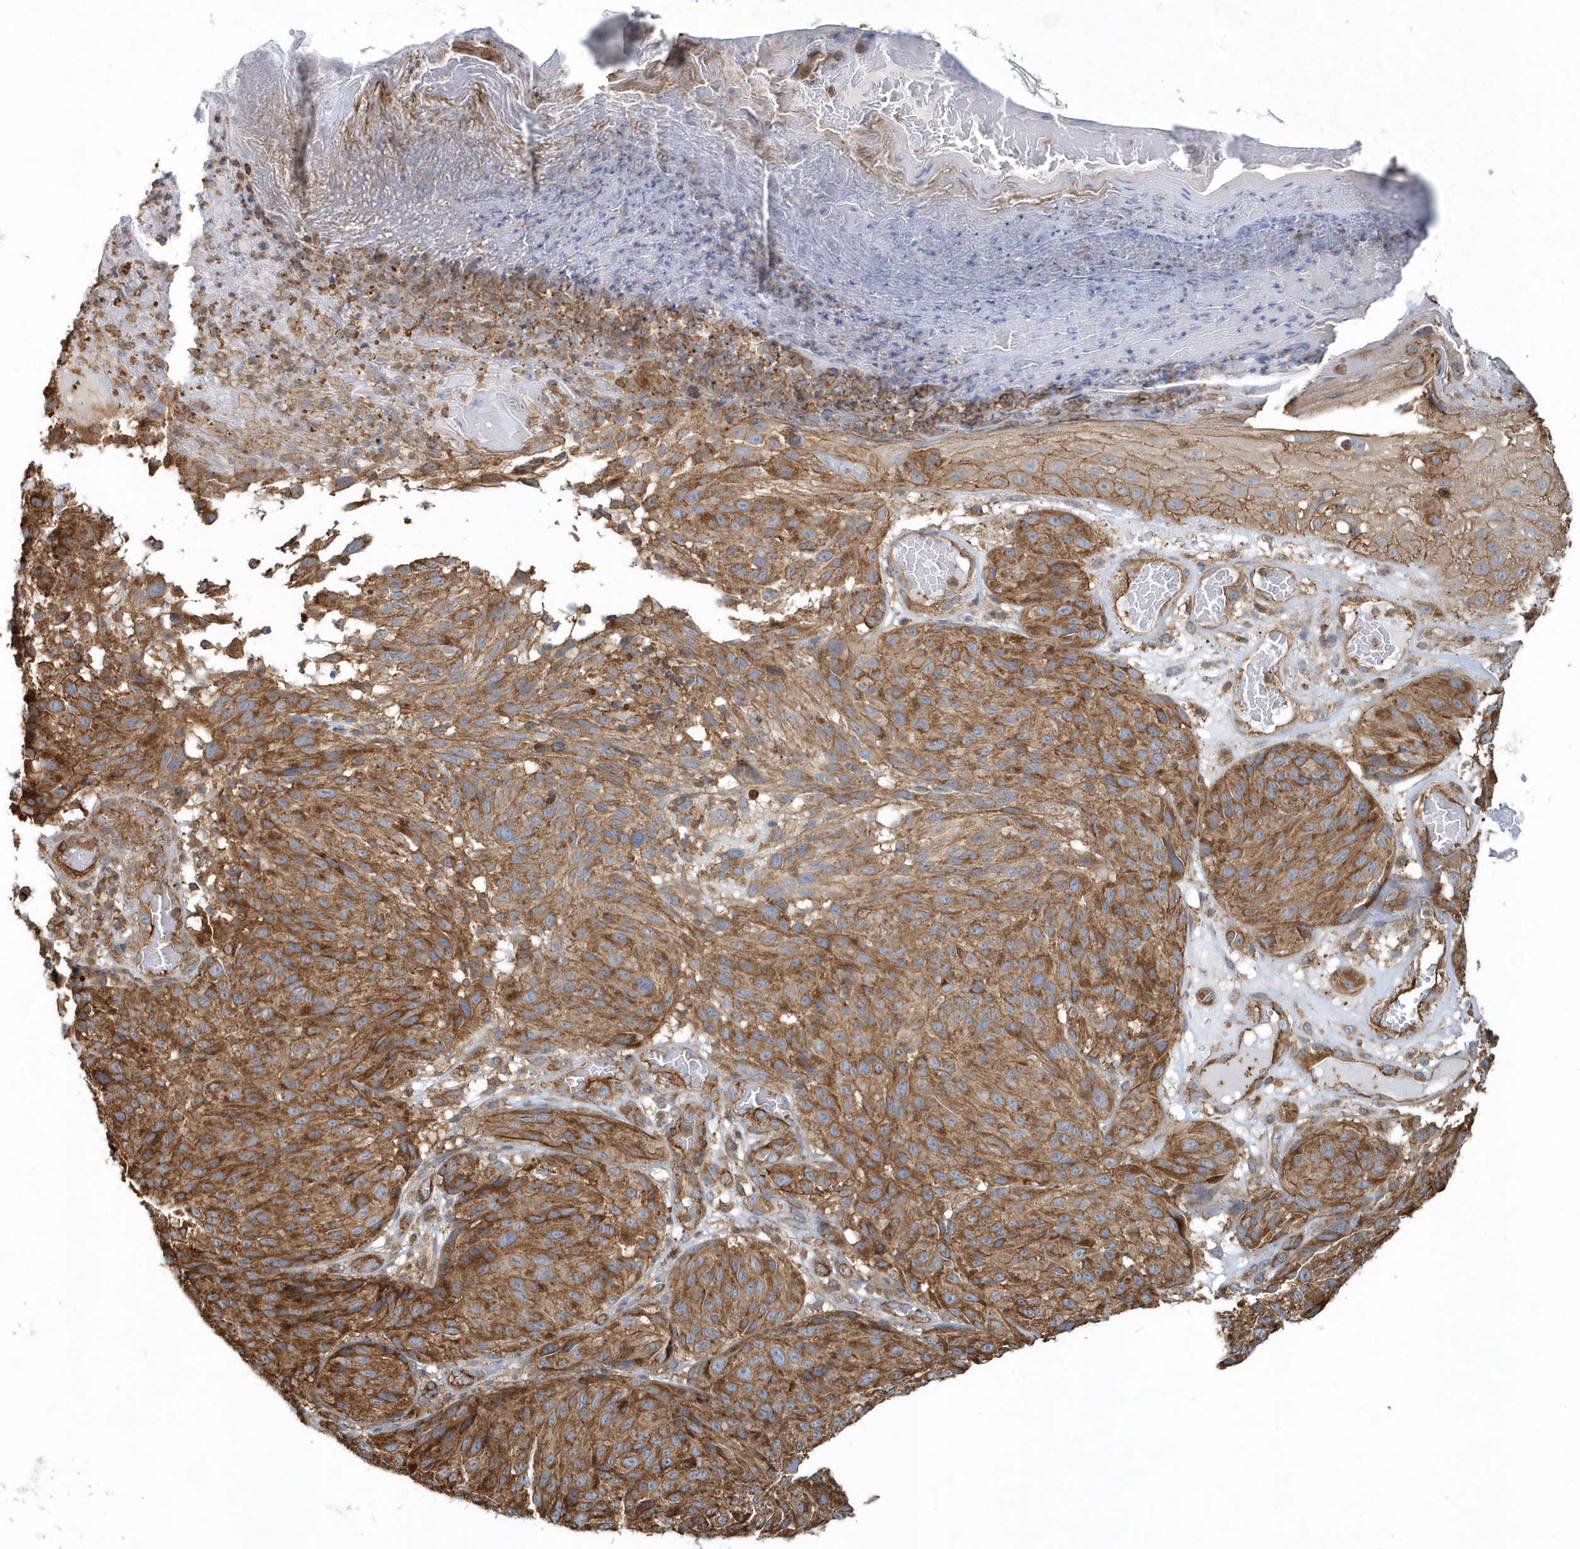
{"staining": {"intensity": "moderate", "quantity": ">75%", "location": "cytoplasmic/membranous"}, "tissue": "melanoma", "cell_type": "Tumor cells", "image_type": "cancer", "snomed": [{"axis": "morphology", "description": "Malignant melanoma, NOS"}, {"axis": "topography", "description": "Skin"}], "caption": "High-power microscopy captured an immunohistochemistry image of malignant melanoma, revealing moderate cytoplasmic/membranous expression in approximately >75% of tumor cells.", "gene": "MMUT", "patient": {"sex": "male", "age": 83}}